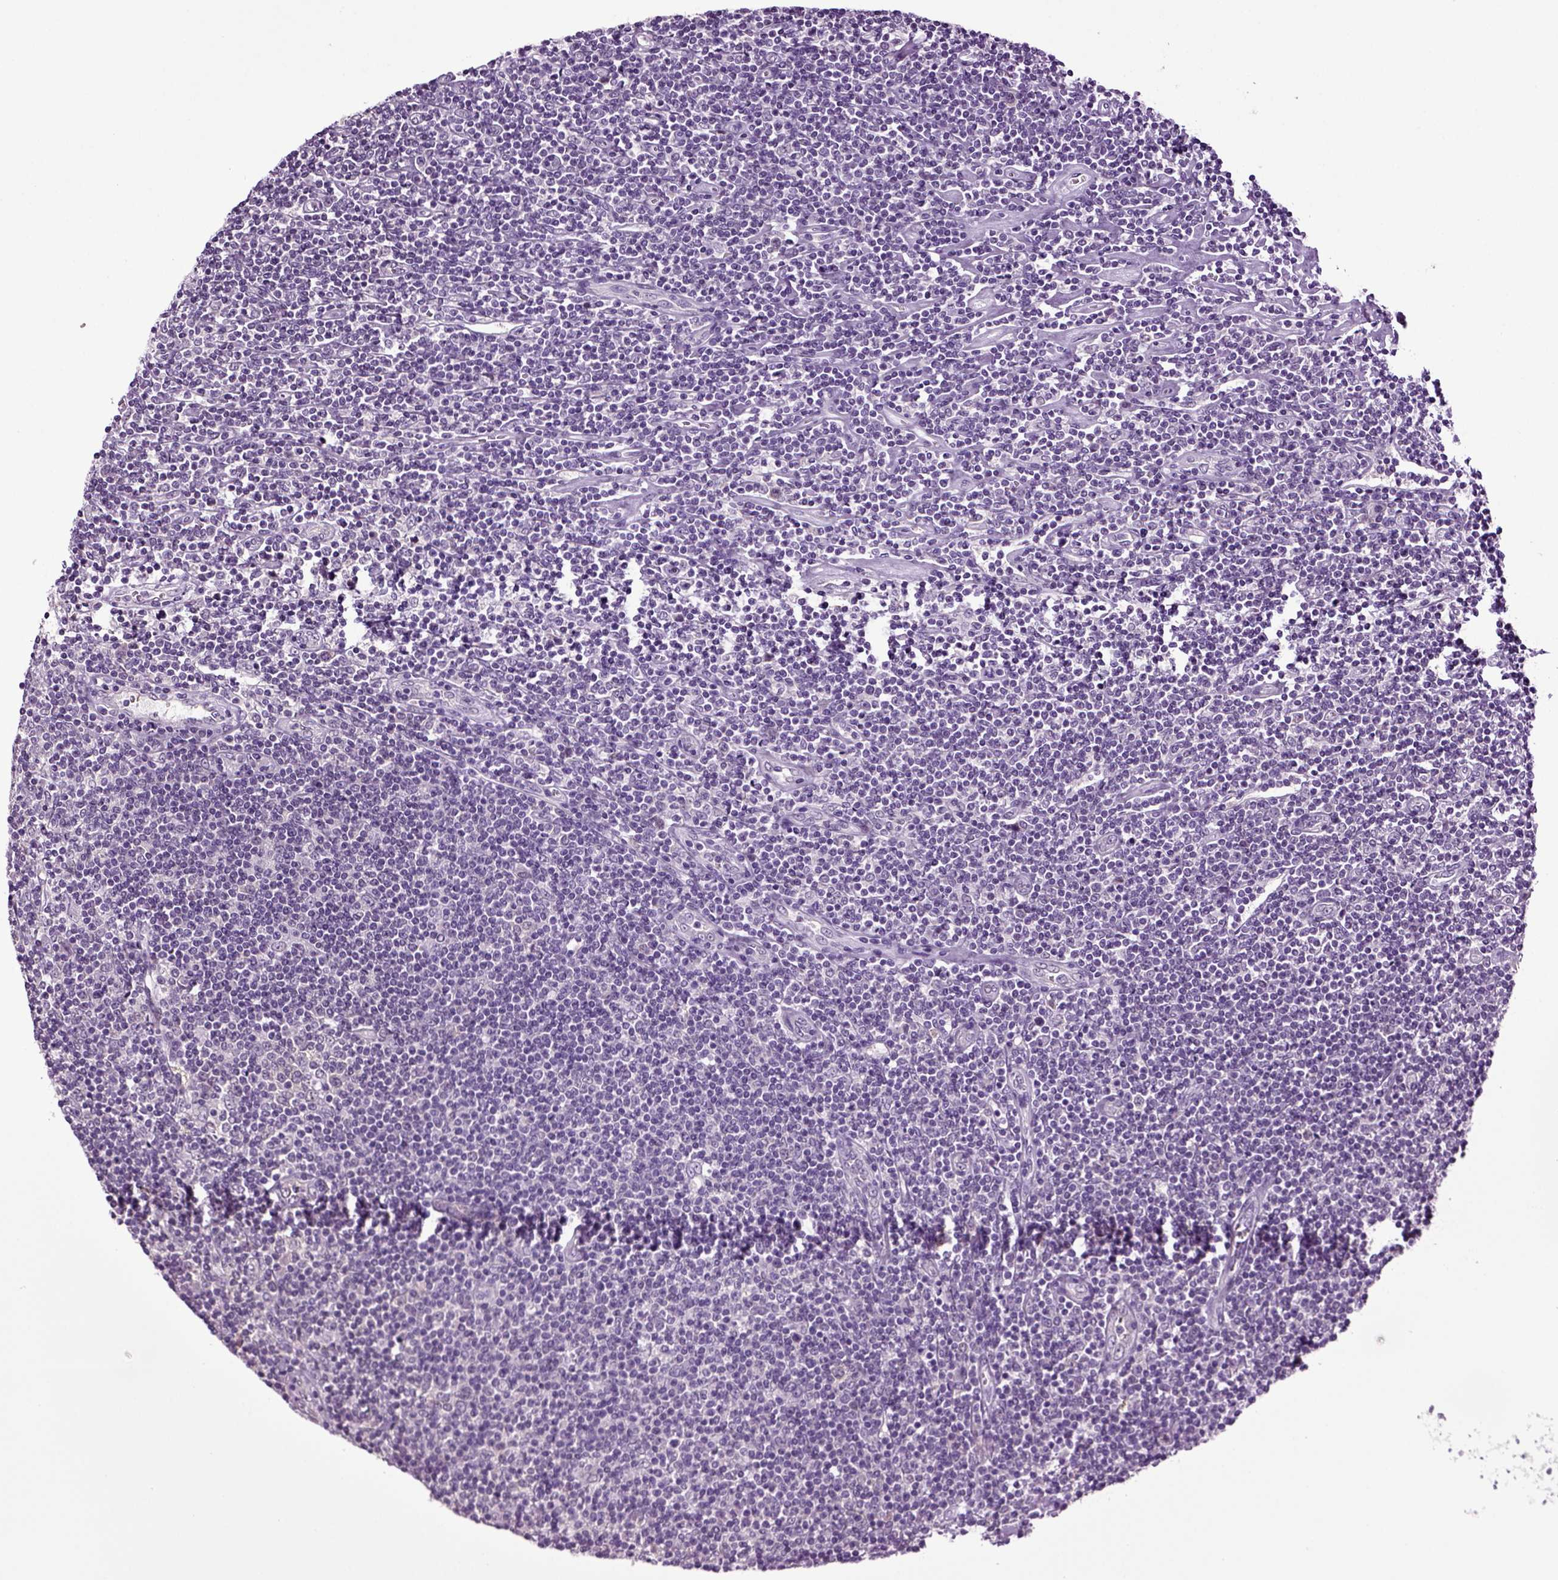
{"staining": {"intensity": "negative", "quantity": "none", "location": "none"}, "tissue": "lymphoma", "cell_type": "Tumor cells", "image_type": "cancer", "snomed": [{"axis": "morphology", "description": "Hodgkin's disease, NOS"}, {"axis": "topography", "description": "Lymph node"}], "caption": "Micrograph shows no protein expression in tumor cells of lymphoma tissue.", "gene": "PLCH2", "patient": {"sex": "male", "age": 40}}